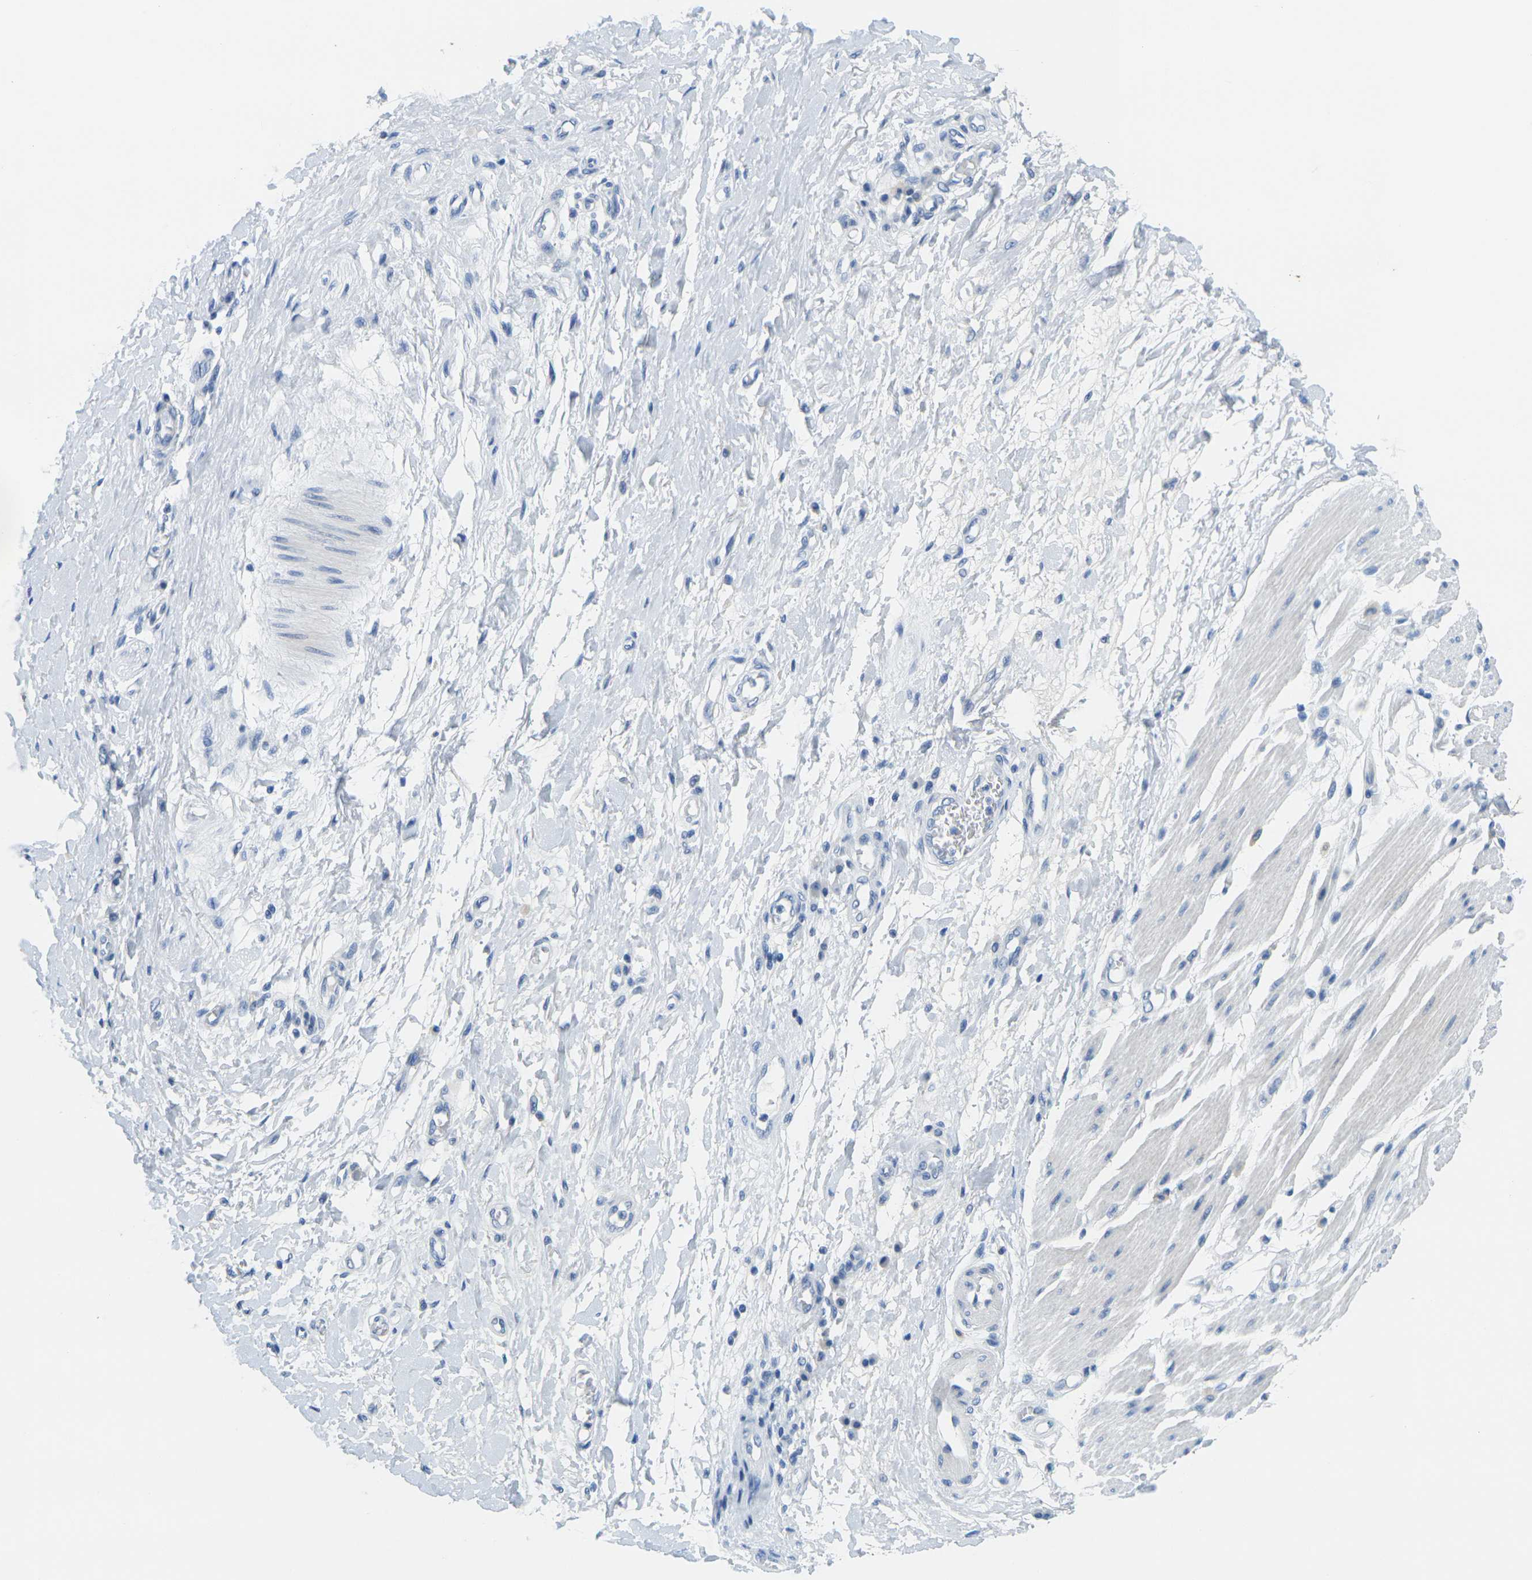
{"staining": {"intensity": "negative", "quantity": "none", "location": "none"}, "tissue": "adipose tissue", "cell_type": "Adipocytes", "image_type": "normal", "snomed": [{"axis": "morphology", "description": "Normal tissue, NOS"}, {"axis": "morphology", "description": "Adenocarcinoma, NOS"}, {"axis": "topography", "description": "Esophagus"}], "caption": "Protein analysis of normal adipose tissue shows no significant expression in adipocytes.", "gene": "FAM3D", "patient": {"sex": "male", "age": 62}}